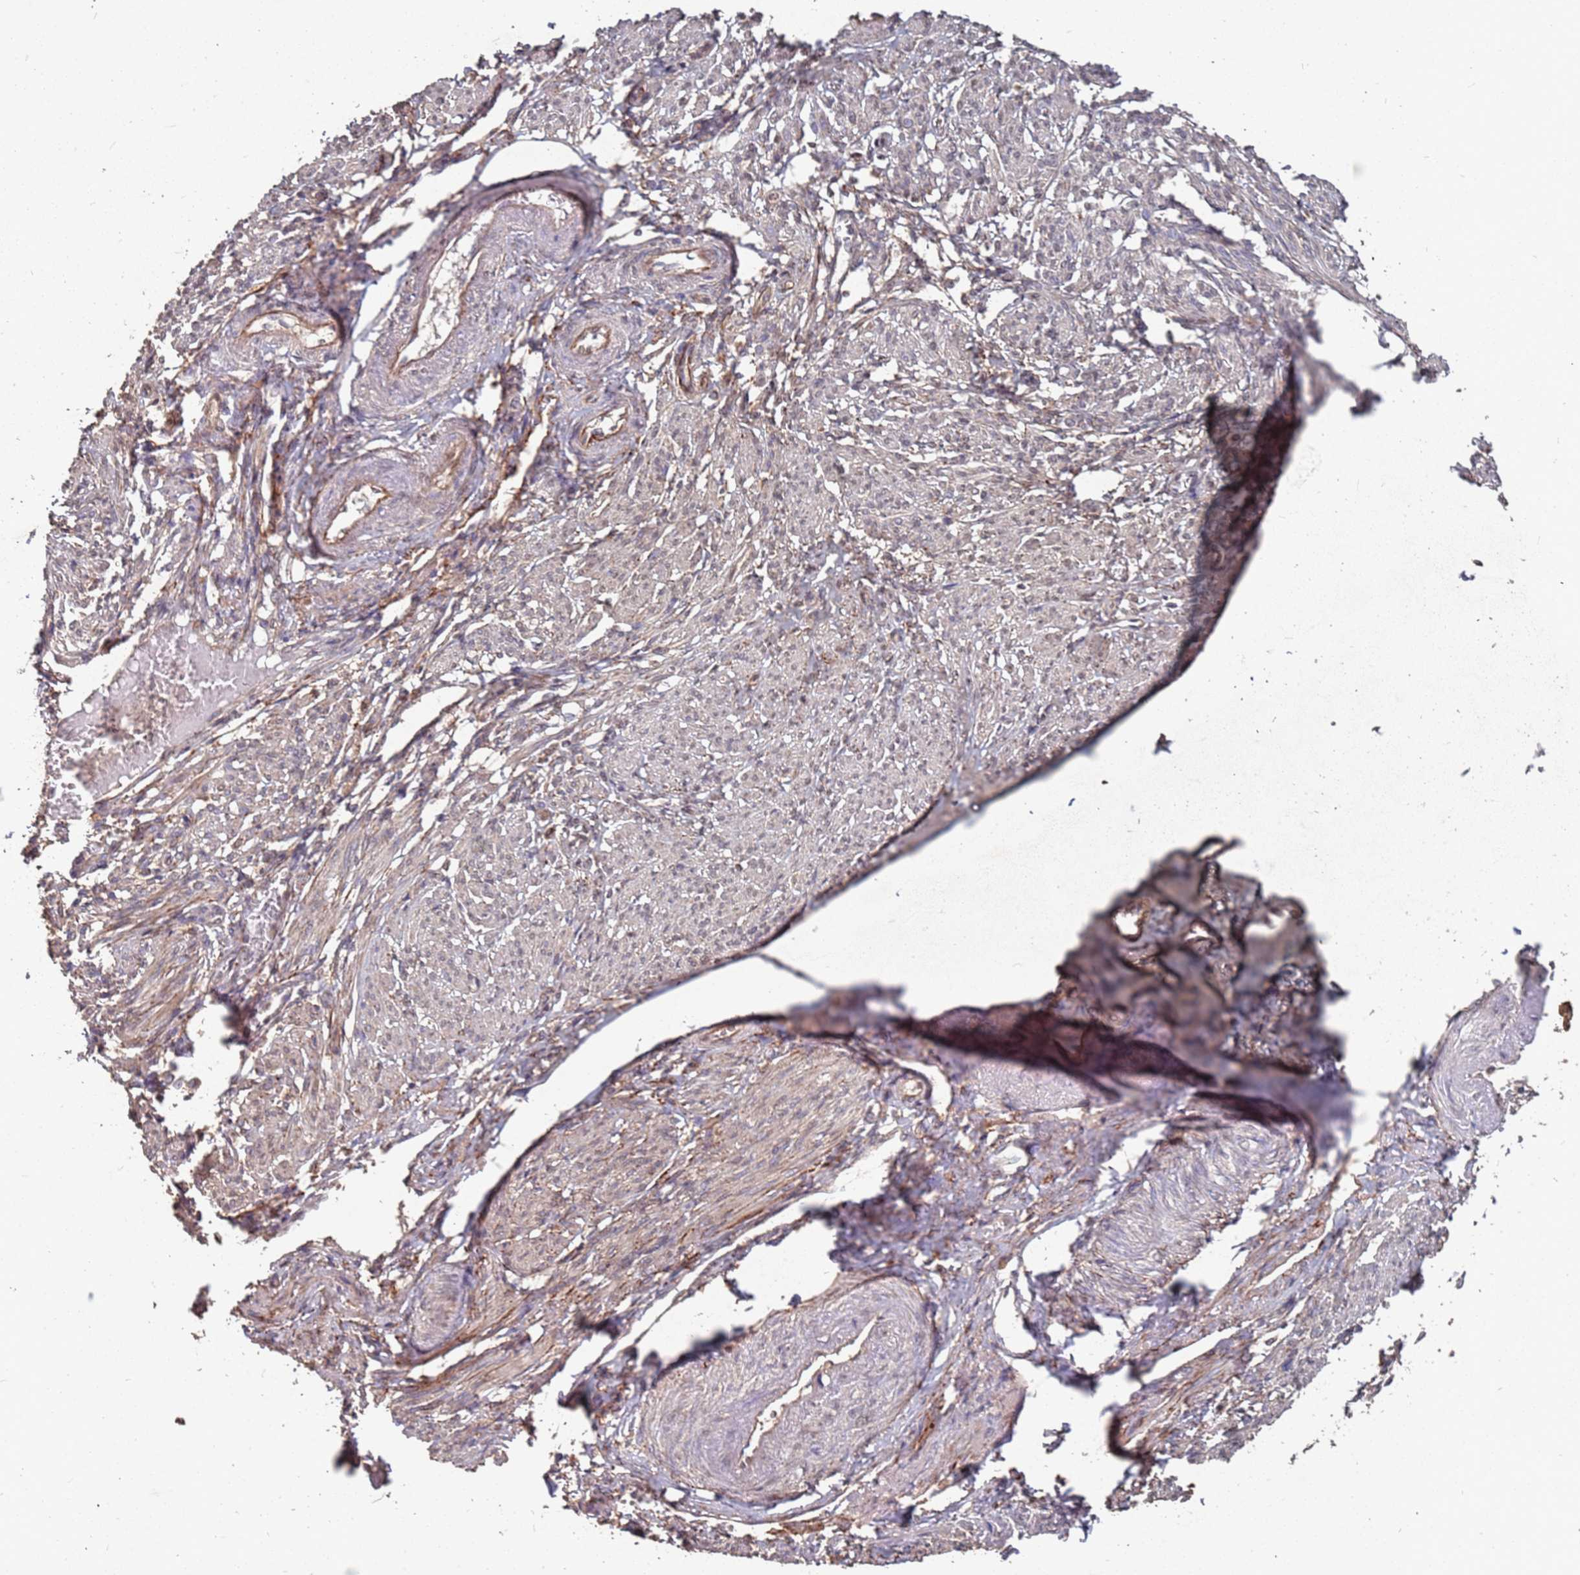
{"staining": {"intensity": "moderate", "quantity": "<25%", "location": "cytoplasmic/membranous"}, "tissue": "smooth muscle", "cell_type": "Smooth muscle cells", "image_type": "normal", "snomed": [{"axis": "morphology", "description": "Normal tissue, NOS"}, {"axis": "topography", "description": "Smooth muscle"}], "caption": "The micrograph shows staining of benign smooth muscle, revealing moderate cytoplasmic/membranous protein staining (brown color) within smooth muscle cells.", "gene": "PRORP", "patient": {"sex": "female", "age": 39}}